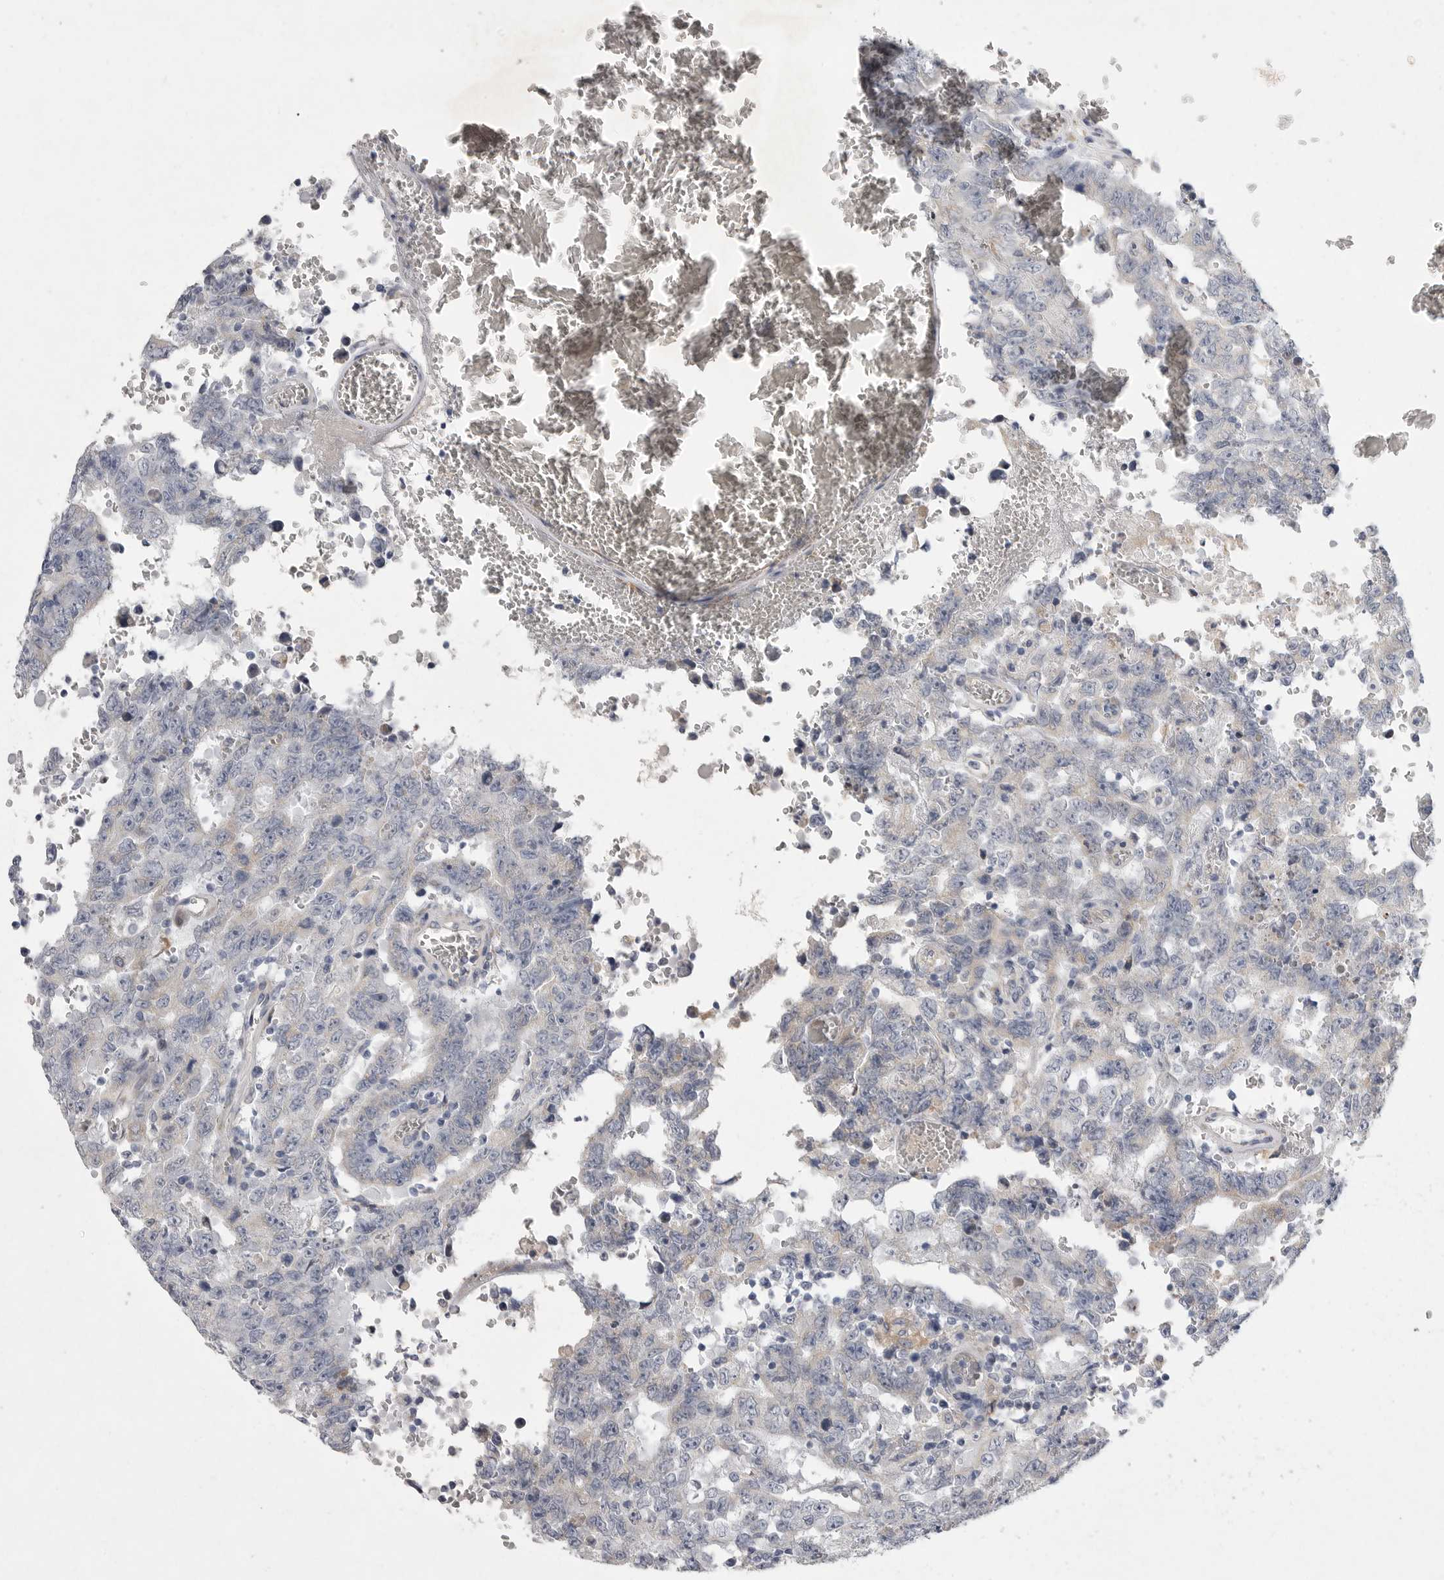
{"staining": {"intensity": "weak", "quantity": "<25%", "location": "cytoplasmic/membranous"}, "tissue": "testis cancer", "cell_type": "Tumor cells", "image_type": "cancer", "snomed": [{"axis": "morphology", "description": "Carcinoma, Embryonal, NOS"}, {"axis": "topography", "description": "Testis"}], "caption": "Tumor cells are negative for brown protein staining in testis cancer. (Stains: DAB (3,3'-diaminobenzidine) immunohistochemistry (IHC) with hematoxylin counter stain, Microscopy: brightfield microscopy at high magnification).", "gene": "EDEM3", "patient": {"sex": "male", "age": 26}}